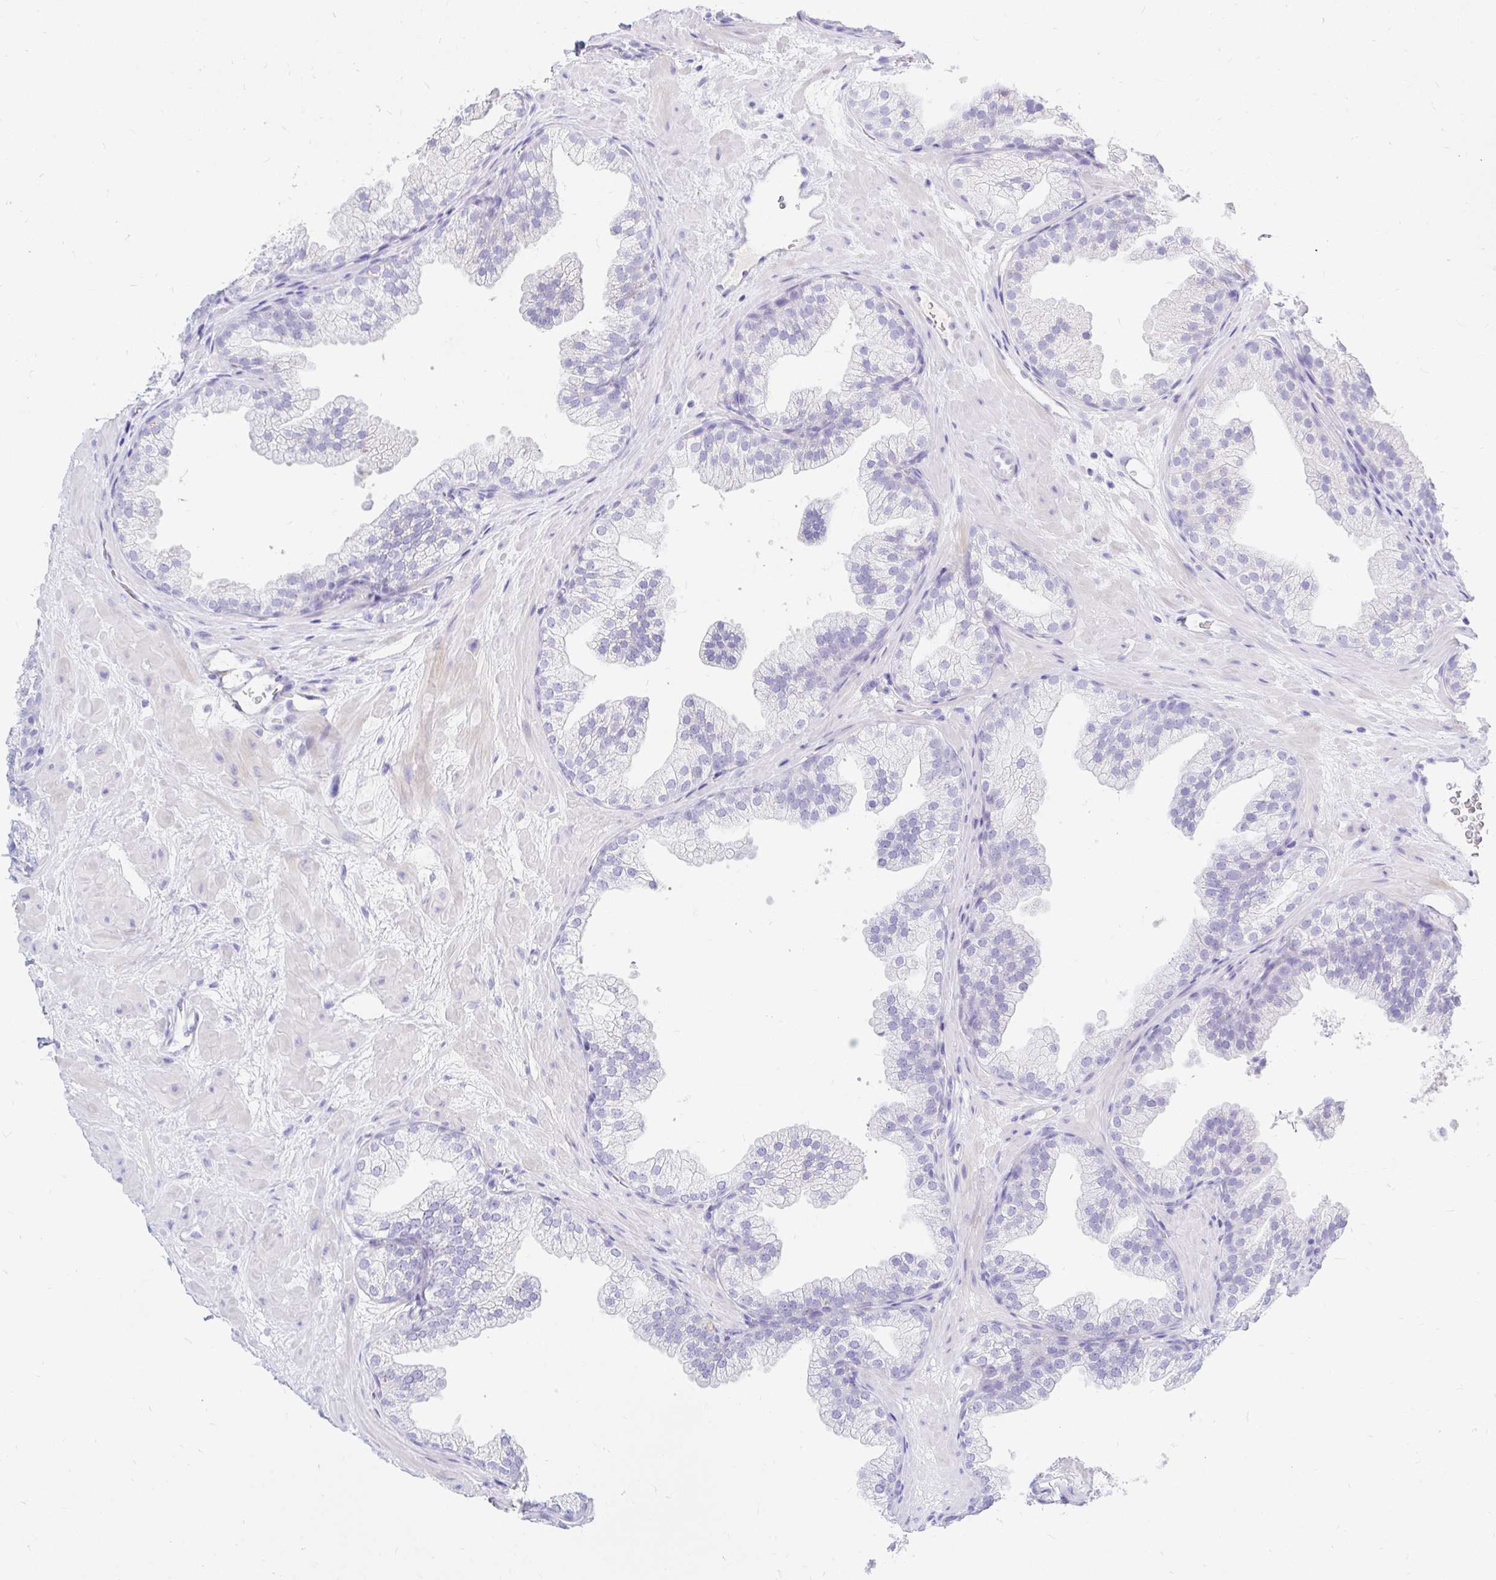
{"staining": {"intensity": "negative", "quantity": "none", "location": "none"}, "tissue": "prostate", "cell_type": "Glandular cells", "image_type": "normal", "snomed": [{"axis": "morphology", "description": "Normal tissue, NOS"}, {"axis": "topography", "description": "Prostate"}], "caption": "A high-resolution micrograph shows immunohistochemistry staining of unremarkable prostate, which displays no significant expression in glandular cells.", "gene": "NR2E1", "patient": {"sex": "male", "age": 37}}